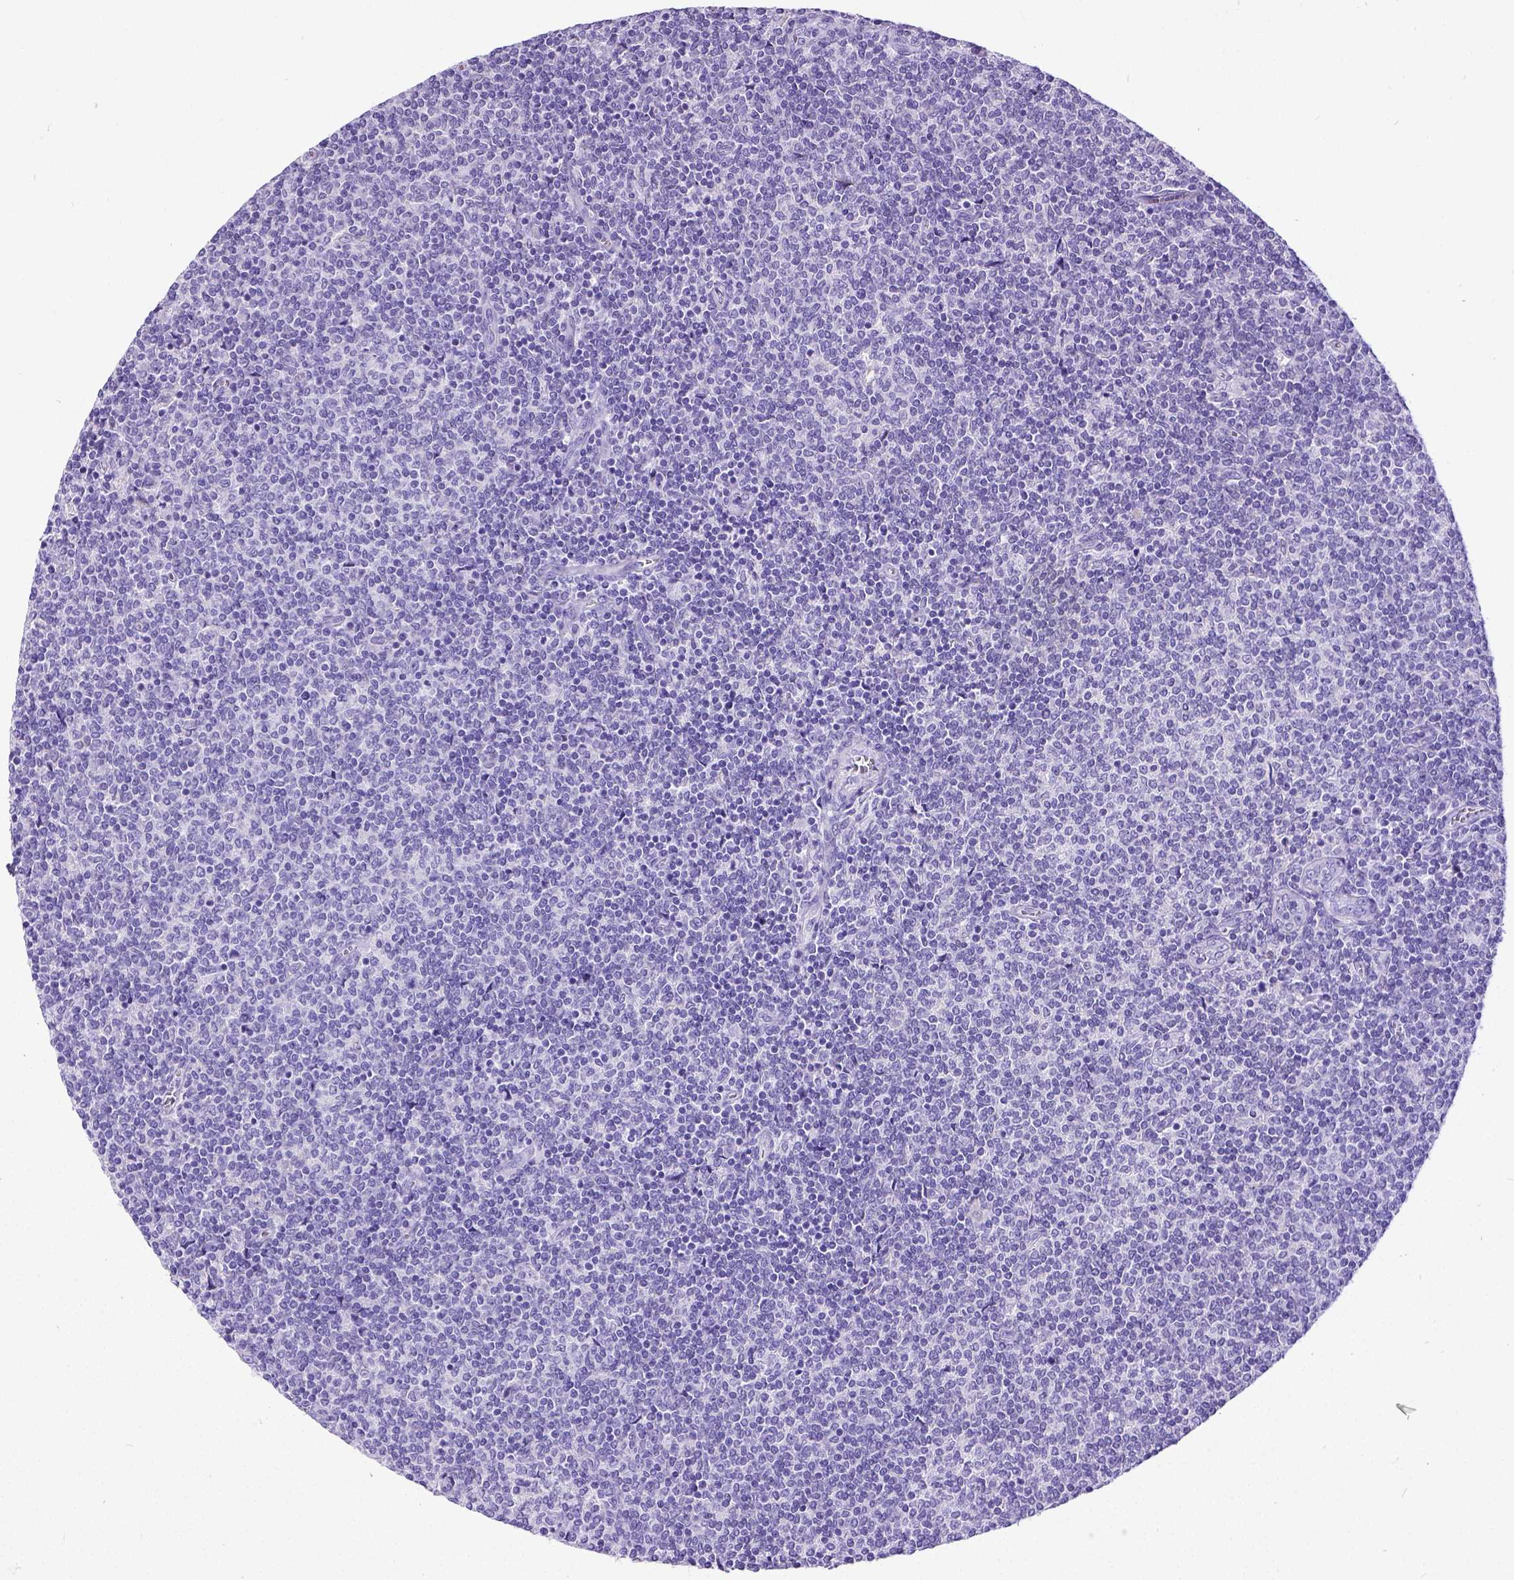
{"staining": {"intensity": "negative", "quantity": "none", "location": "none"}, "tissue": "lymphoma", "cell_type": "Tumor cells", "image_type": "cancer", "snomed": [{"axis": "morphology", "description": "Malignant lymphoma, non-Hodgkin's type, Low grade"}, {"axis": "topography", "description": "Lymph node"}], "caption": "An immunohistochemistry (IHC) photomicrograph of low-grade malignant lymphoma, non-Hodgkin's type is shown. There is no staining in tumor cells of low-grade malignant lymphoma, non-Hodgkin's type.", "gene": "SATB2", "patient": {"sex": "male", "age": 52}}